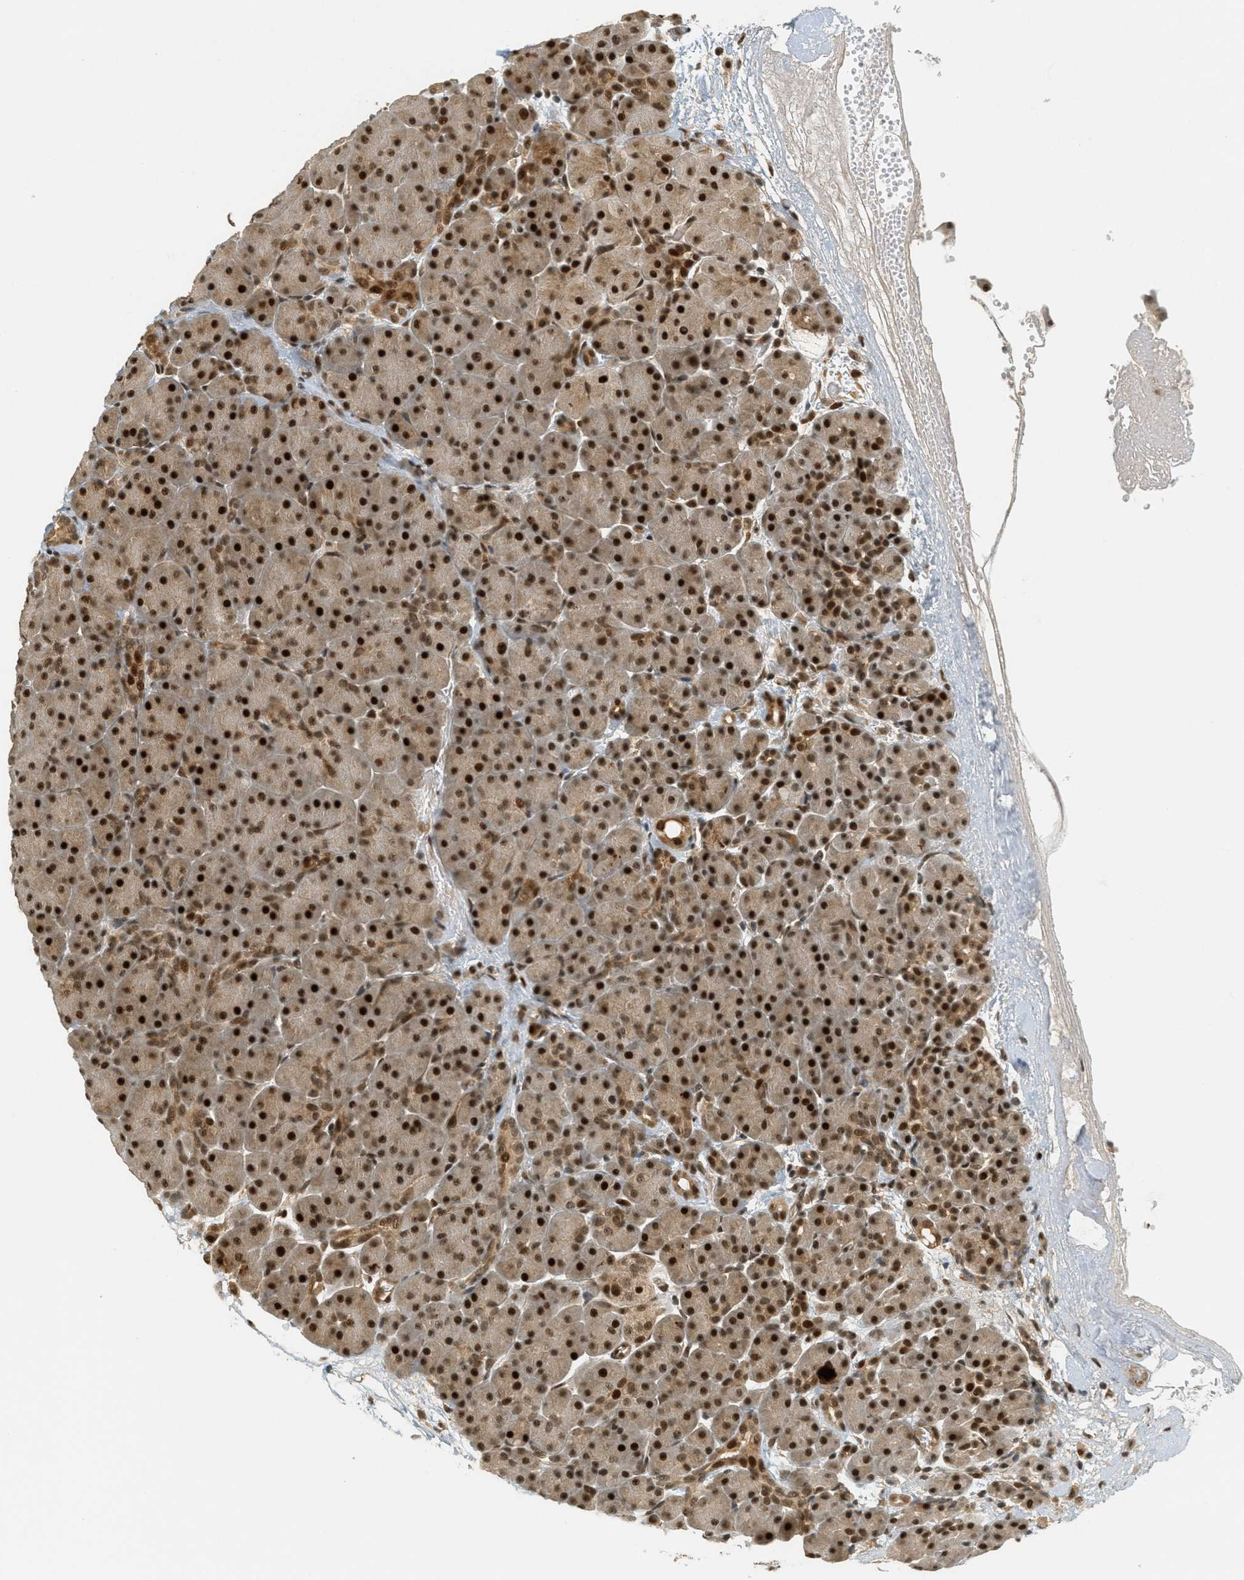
{"staining": {"intensity": "strong", "quantity": ">75%", "location": "cytoplasmic/membranous,nuclear"}, "tissue": "pancreas", "cell_type": "Exocrine glandular cells", "image_type": "normal", "snomed": [{"axis": "morphology", "description": "Normal tissue, NOS"}, {"axis": "topography", "description": "Pancreas"}], "caption": "This photomicrograph shows immunohistochemistry (IHC) staining of unremarkable pancreas, with high strong cytoplasmic/membranous,nuclear positivity in about >75% of exocrine glandular cells.", "gene": "FOXM1", "patient": {"sex": "male", "age": 66}}